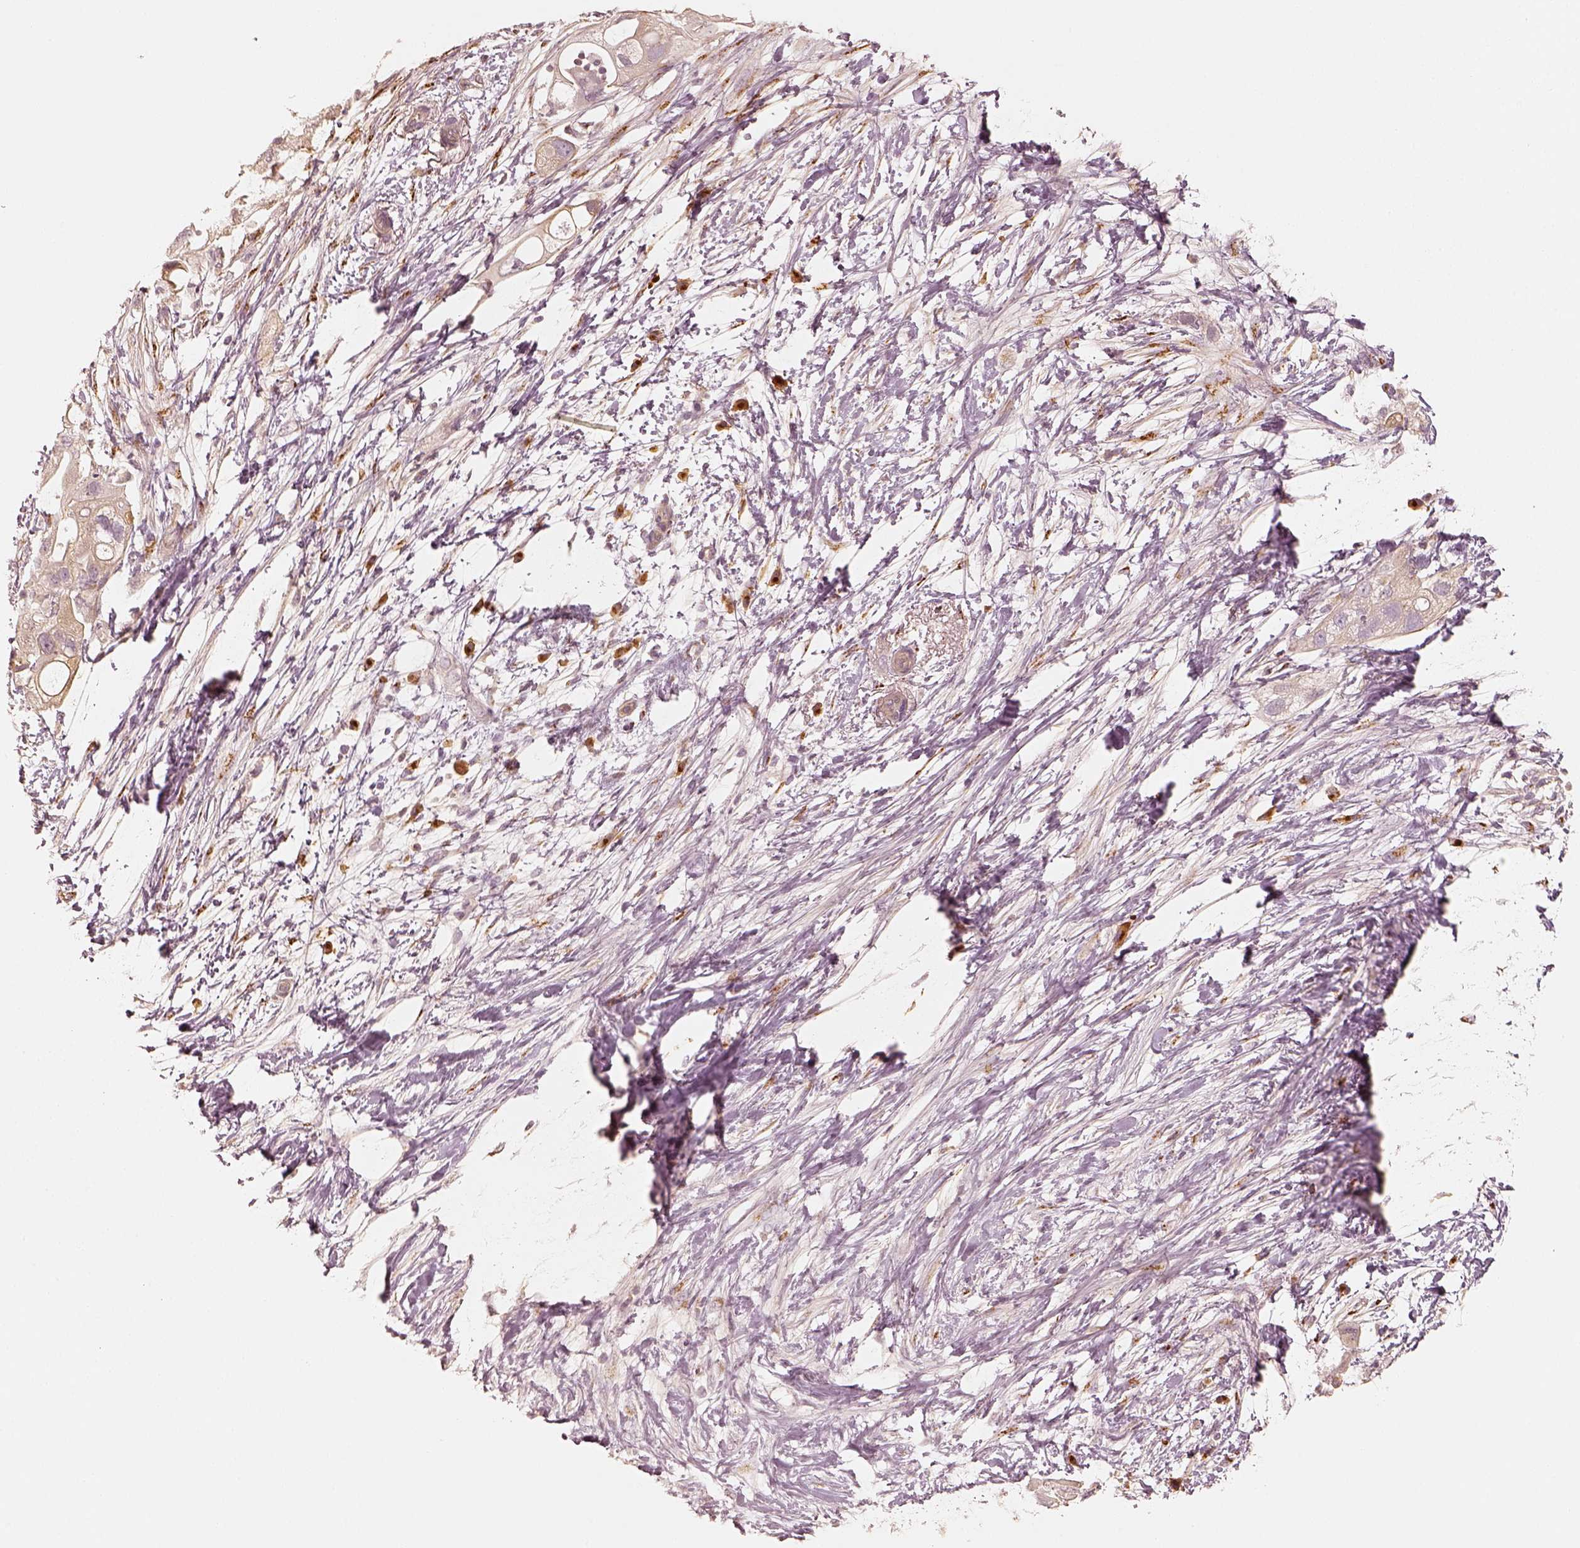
{"staining": {"intensity": "weak", "quantity": "25%-75%", "location": "cytoplasmic/membranous"}, "tissue": "pancreatic cancer", "cell_type": "Tumor cells", "image_type": "cancer", "snomed": [{"axis": "morphology", "description": "Adenocarcinoma, NOS"}, {"axis": "topography", "description": "Pancreas"}], "caption": "The immunohistochemical stain labels weak cytoplasmic/membranous expression in tumor cells of pancreatic cancer (adenocarcinoma) tissue.", "gene": "GORASP2", "patient": {"sex": "female", "age": 72}}